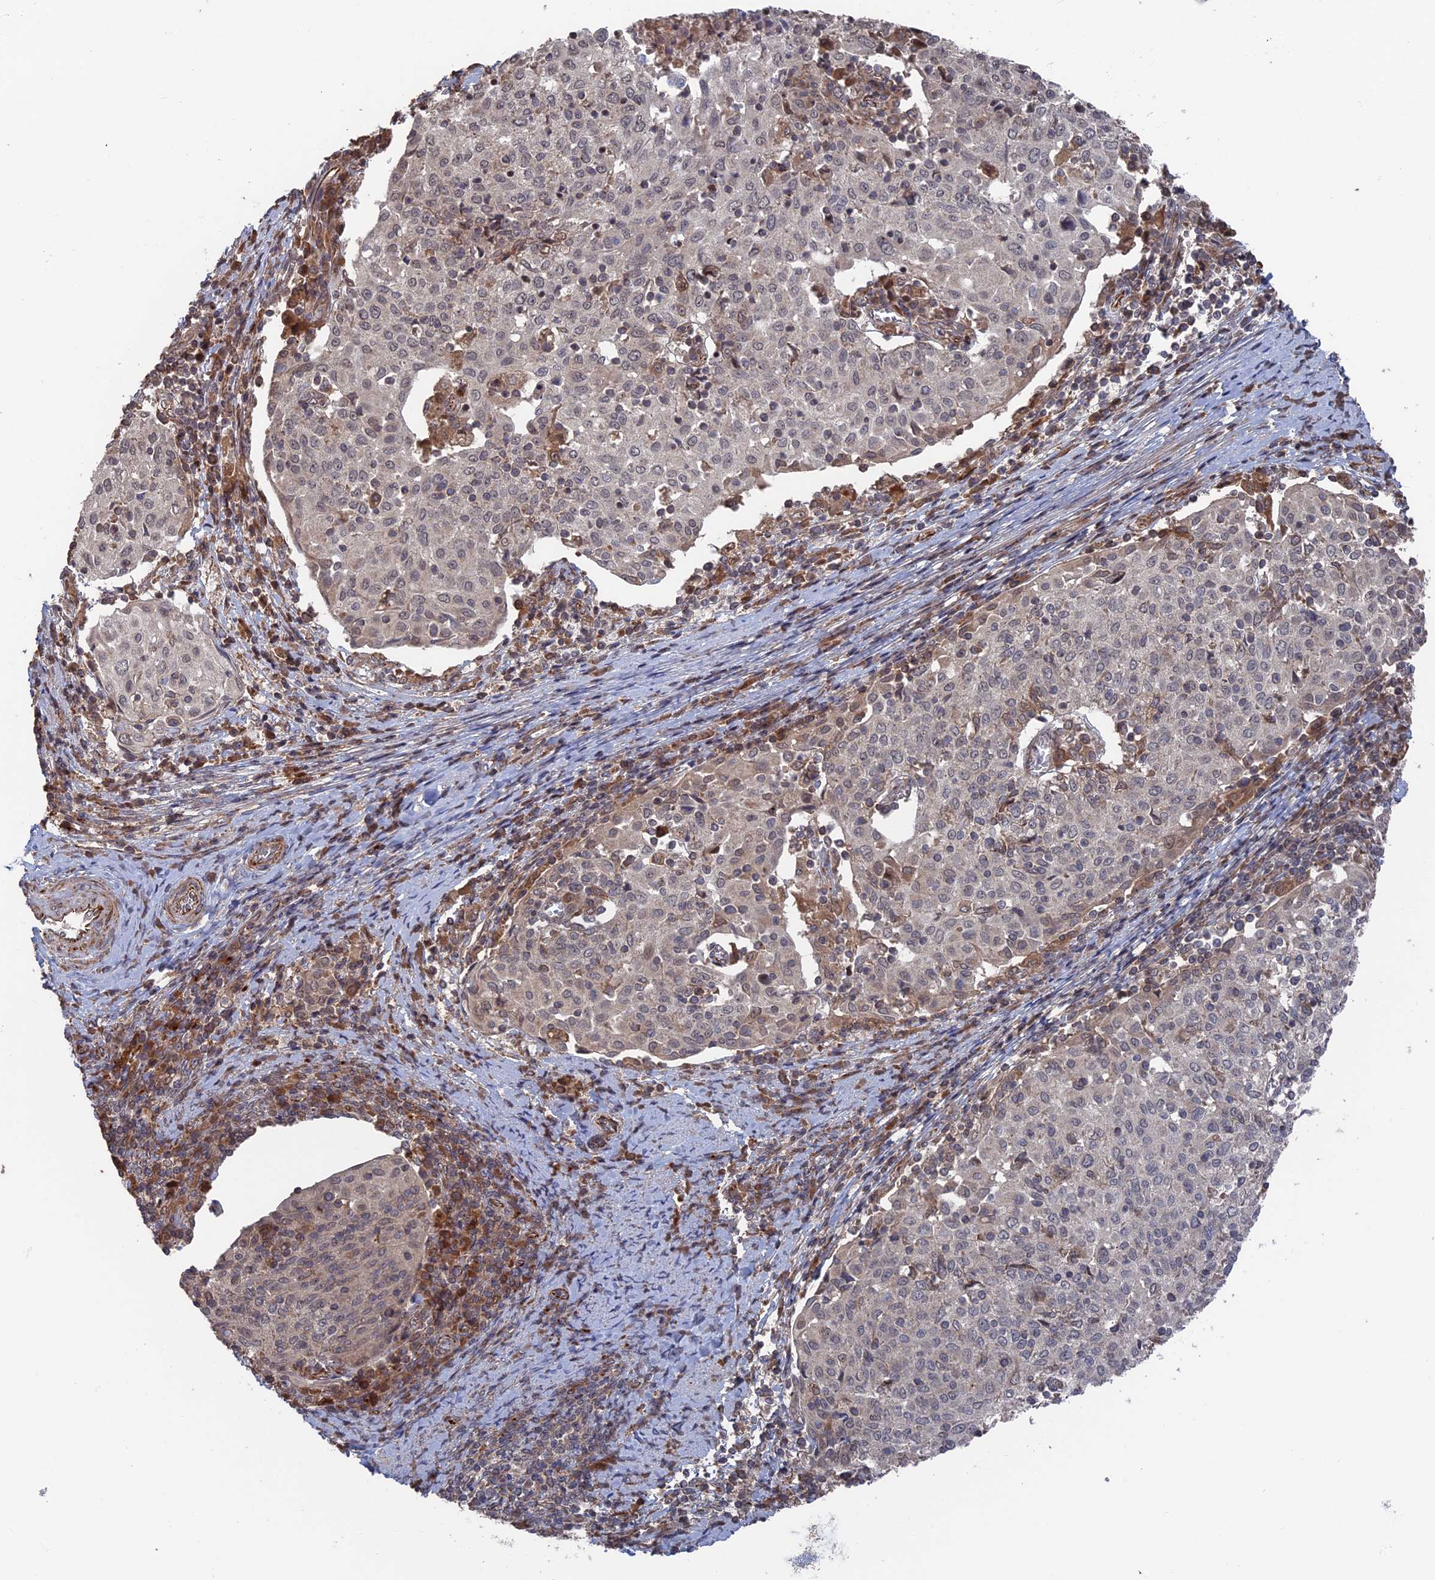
{"staining": {"intensity": "negative", "quantity": "none", "location": "none"}, "tissue": "cervical cancer", "cell_type": "Tumor cells", "image_type": "cancer", "snomed": [{"axis": "morphology", "description": "Squamous cell carcinoma, NOS"}, {"axis": "topography", "description": "Cervix"}], "caption": "Histopathology image shows no protein staining in tumor cells of cervical squamous cell carcinoma tissue.", "gene": "PLA2G15", "patient": {"sex": "female", "age": 52}}